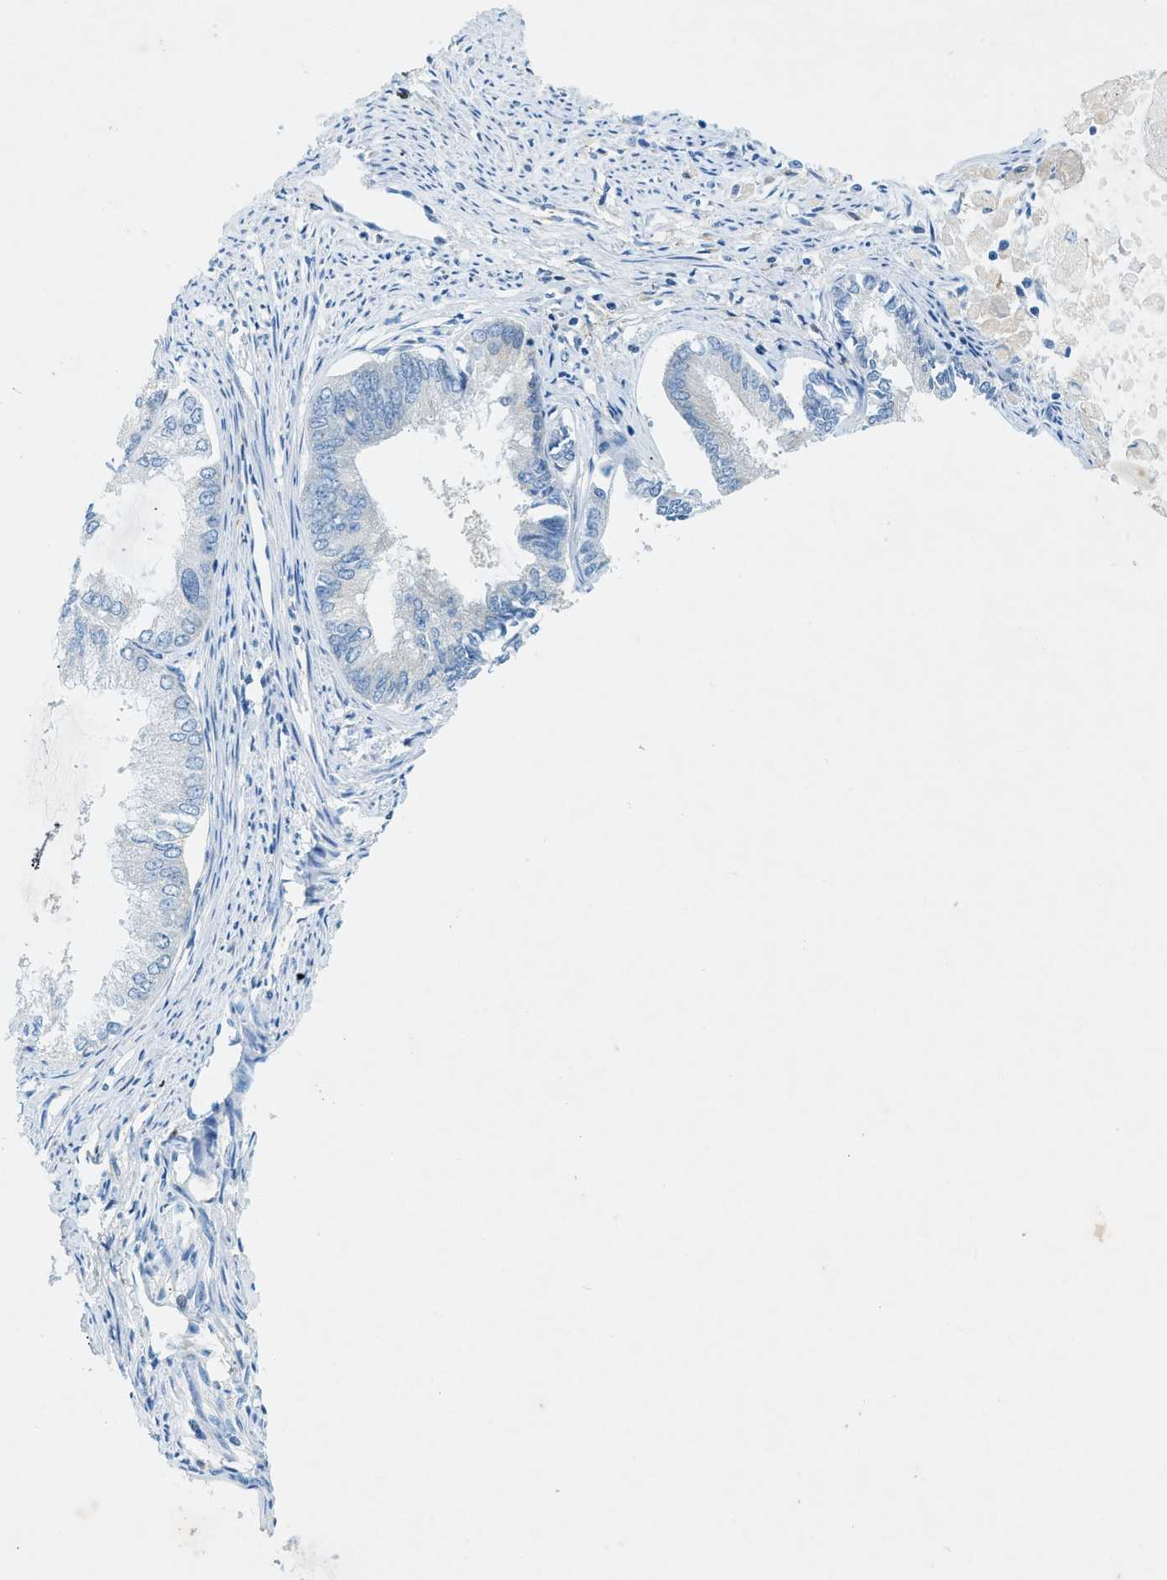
{"staining": {"intensity": "negative", "quantity": "none", "location": "none"}, "tissue": "endometrial cancer", "cell_type": "Tumor cells", "image_type": "cancer", "snomed": [{"axis": "morphology", "description": "Adenocarcinoma, NOS"}, {"axis": "topography", "description": "Endometrium"}], "caption": "IHC photomicrograph of endometrial cancer (adenocarcinoma) stained for a protein (brown), which exhibits no expression in tumor cells.", "gene": "ZDHHC13", "patient": {"sex": "female", "age": 86}}